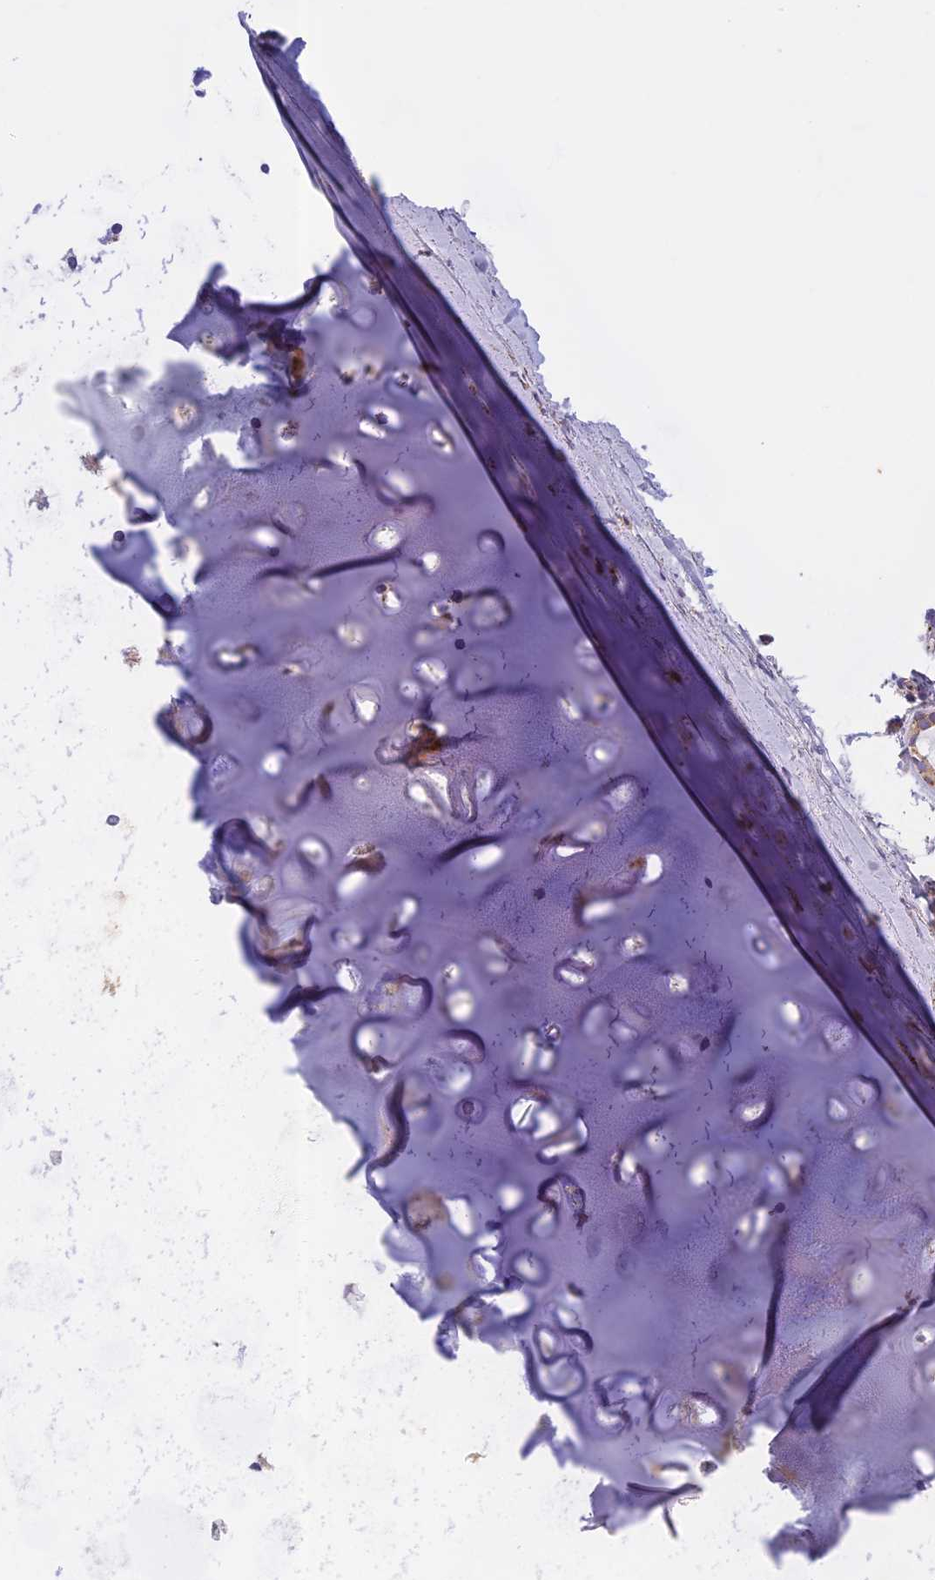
{"staining": {"intensity": "negative", "quantity": "<25%", "location": "cytoplasmic/membranous"}, "tissue": "adipose tissue", "cell_type": "Adipocytes", "image_type": "normal", "snomed": [{"axis": "morphology", "description": "Normal tissue, NOS"}, {"axis": "topography", "description": "Lymph node"}, {"axis": "topography", "description": "Bronchus"}], "caption": "DAB (3,3'-diaminobenzidine) immunohistochemical staining of normal human adipose tissue reveals no significant expression in adipocytes.", "gene": "SEMA7A", "patient": {"sex": "male", "age": 63}}